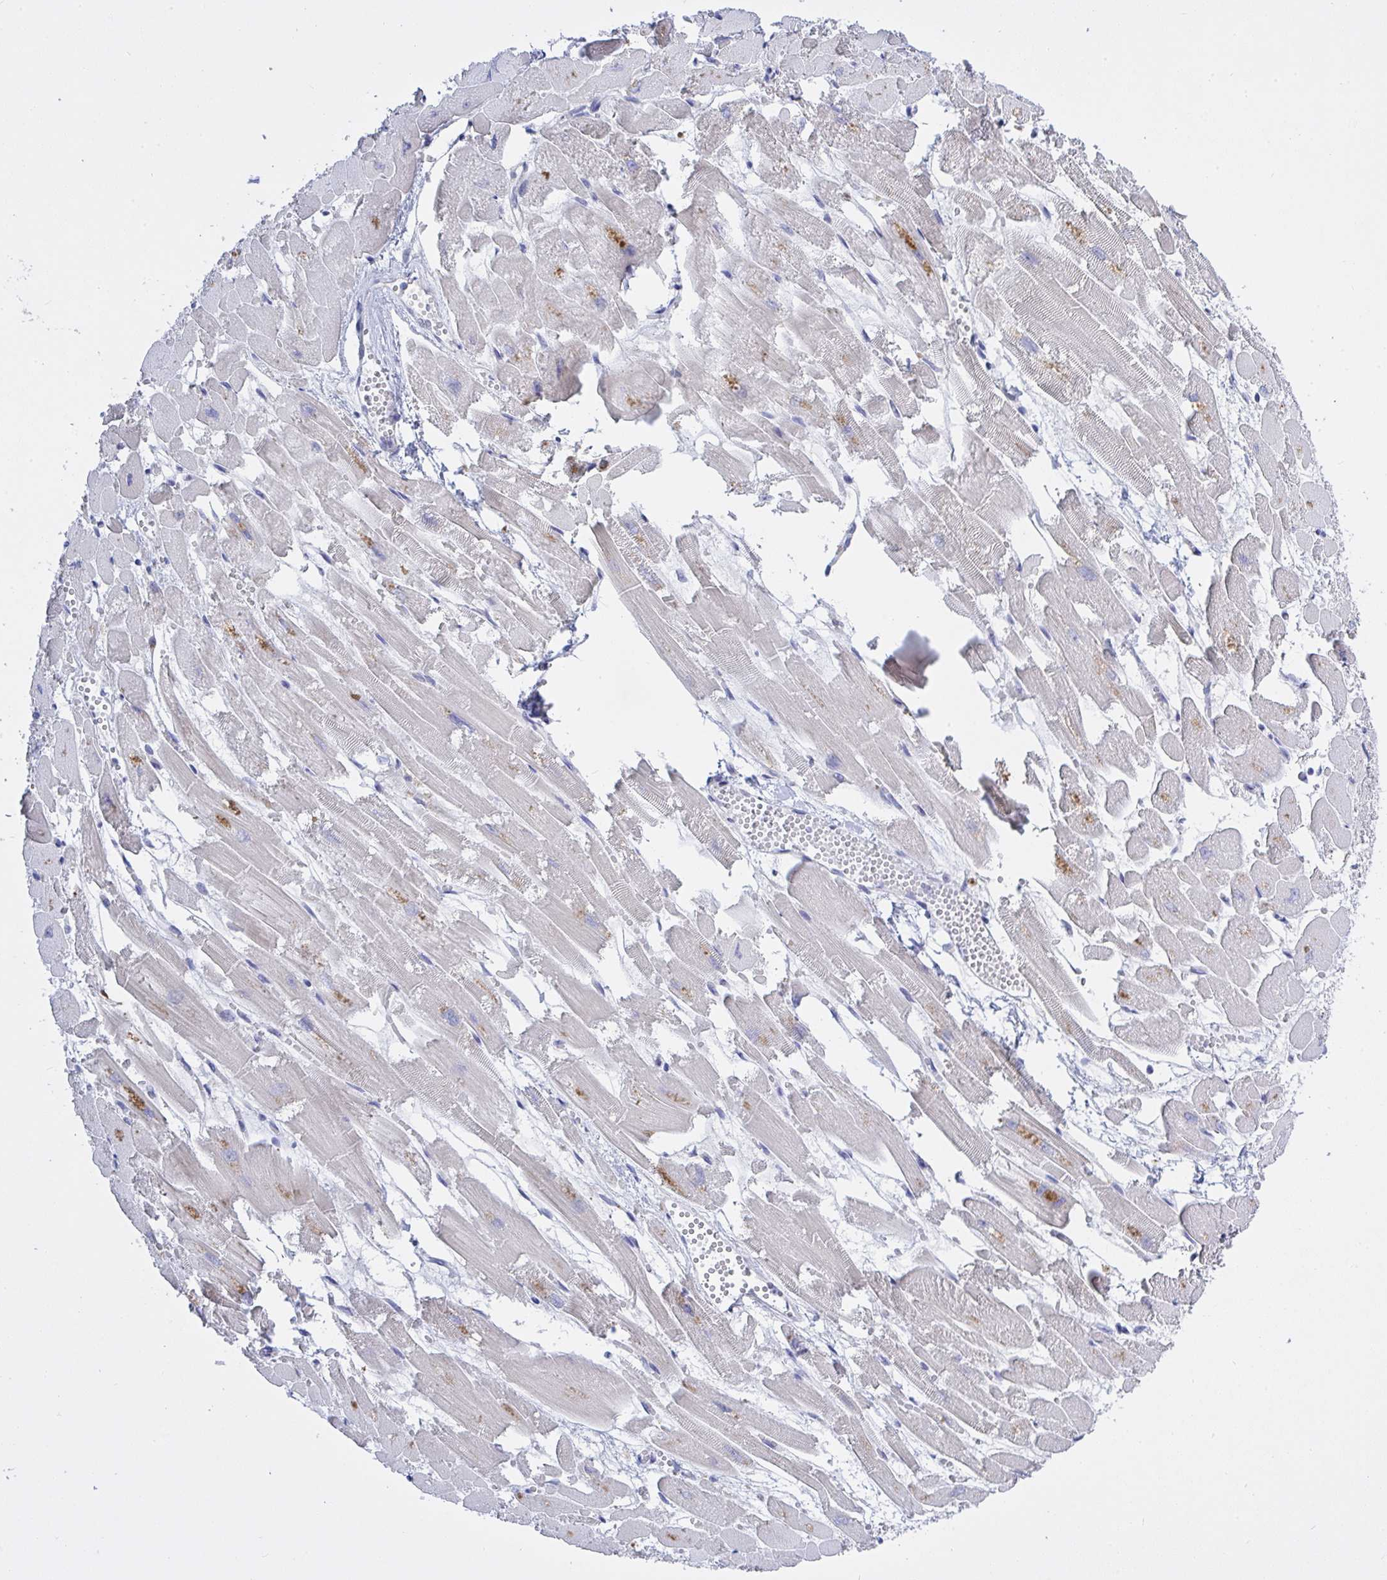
{"staining": {"intensity": "moderate", "quantity": "<25%", "location": "cytoplasmic/membranous"}, "tissue": "heart muscle", "cell_type": "Cardiomyocytes", "image_type": "normal", "snomed": [{"axis": "morphology", "description": "Normal tissue, NOS"}, {"axis": "topography", "description": "Heart"}], "caption": "IHC of benign heart muscle displays low levels of moderate cytoplasmic/membranous expression in about <25% of cardiomyocytes. (brown staining indicates protein expression, while blue staining denotes nuclei).", "gene": "ZNF561", "patient": {"sex": "female", "age": 52}}